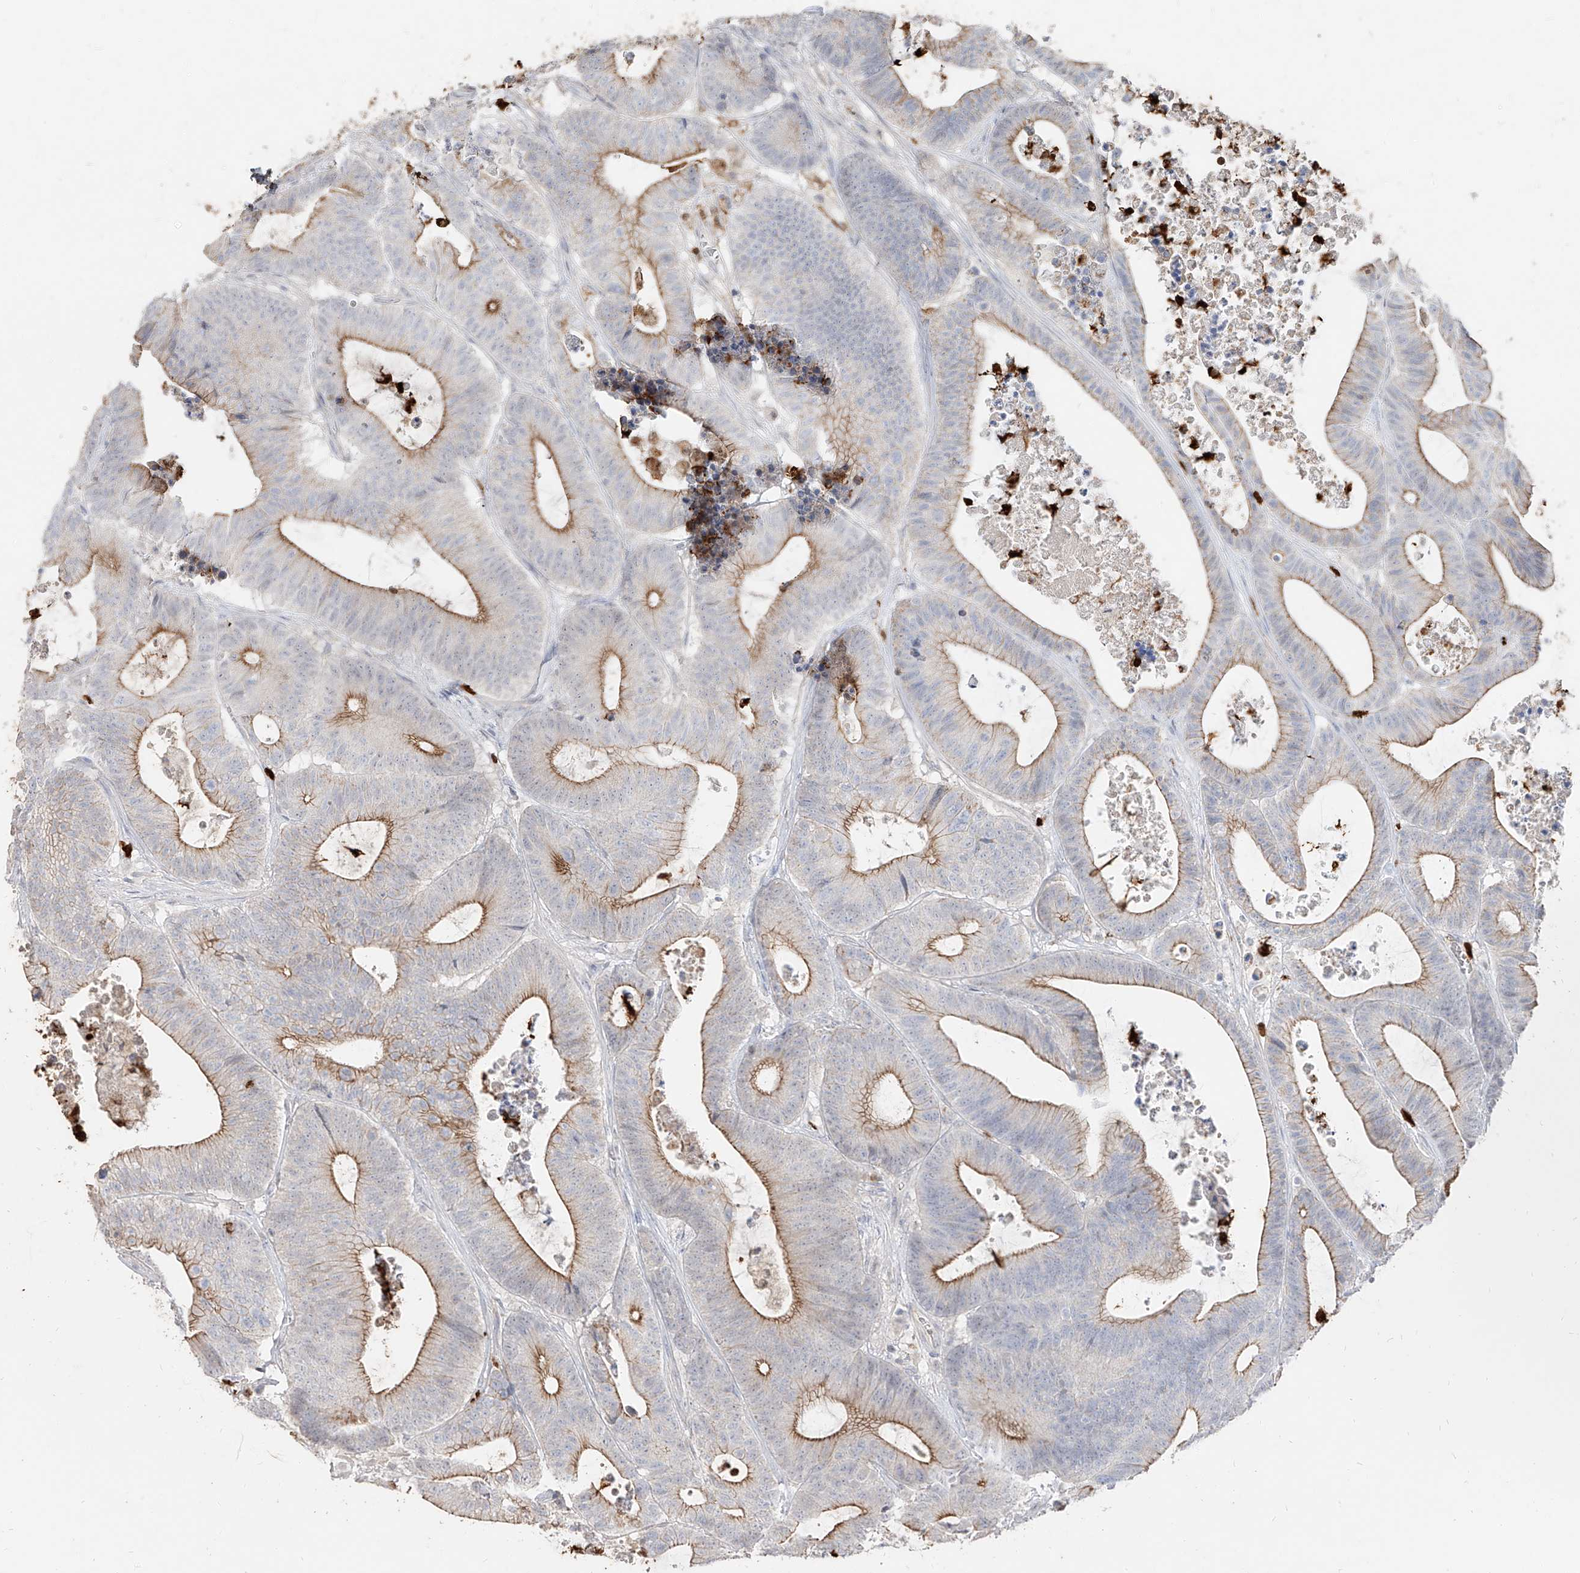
{"staining": {"intensity": "moderate", "quantity": "25%-75%", "location": "cytoplasmic/membranous"}, "tissue": "colorectal cancer", "cell_type": "Tumor cells", "image_type": "cancer", "snomed": [{"axis": "morphology", "description": "Adenocarcinoma, NOS"}, {"axis": "topography", "description": "Colon"}], "caption": "A micrograph of human colorectal adenocarcinoma stained for a protein exhibits moderate cytoplasmic/membranous brown staining in tumor cells. (DAB (3,3'-diaminobenzidine) IHC with brightfield microscopy, high magnification).", "gene": "ZNF227", "patient": {"sex": "female", "age": 84}}